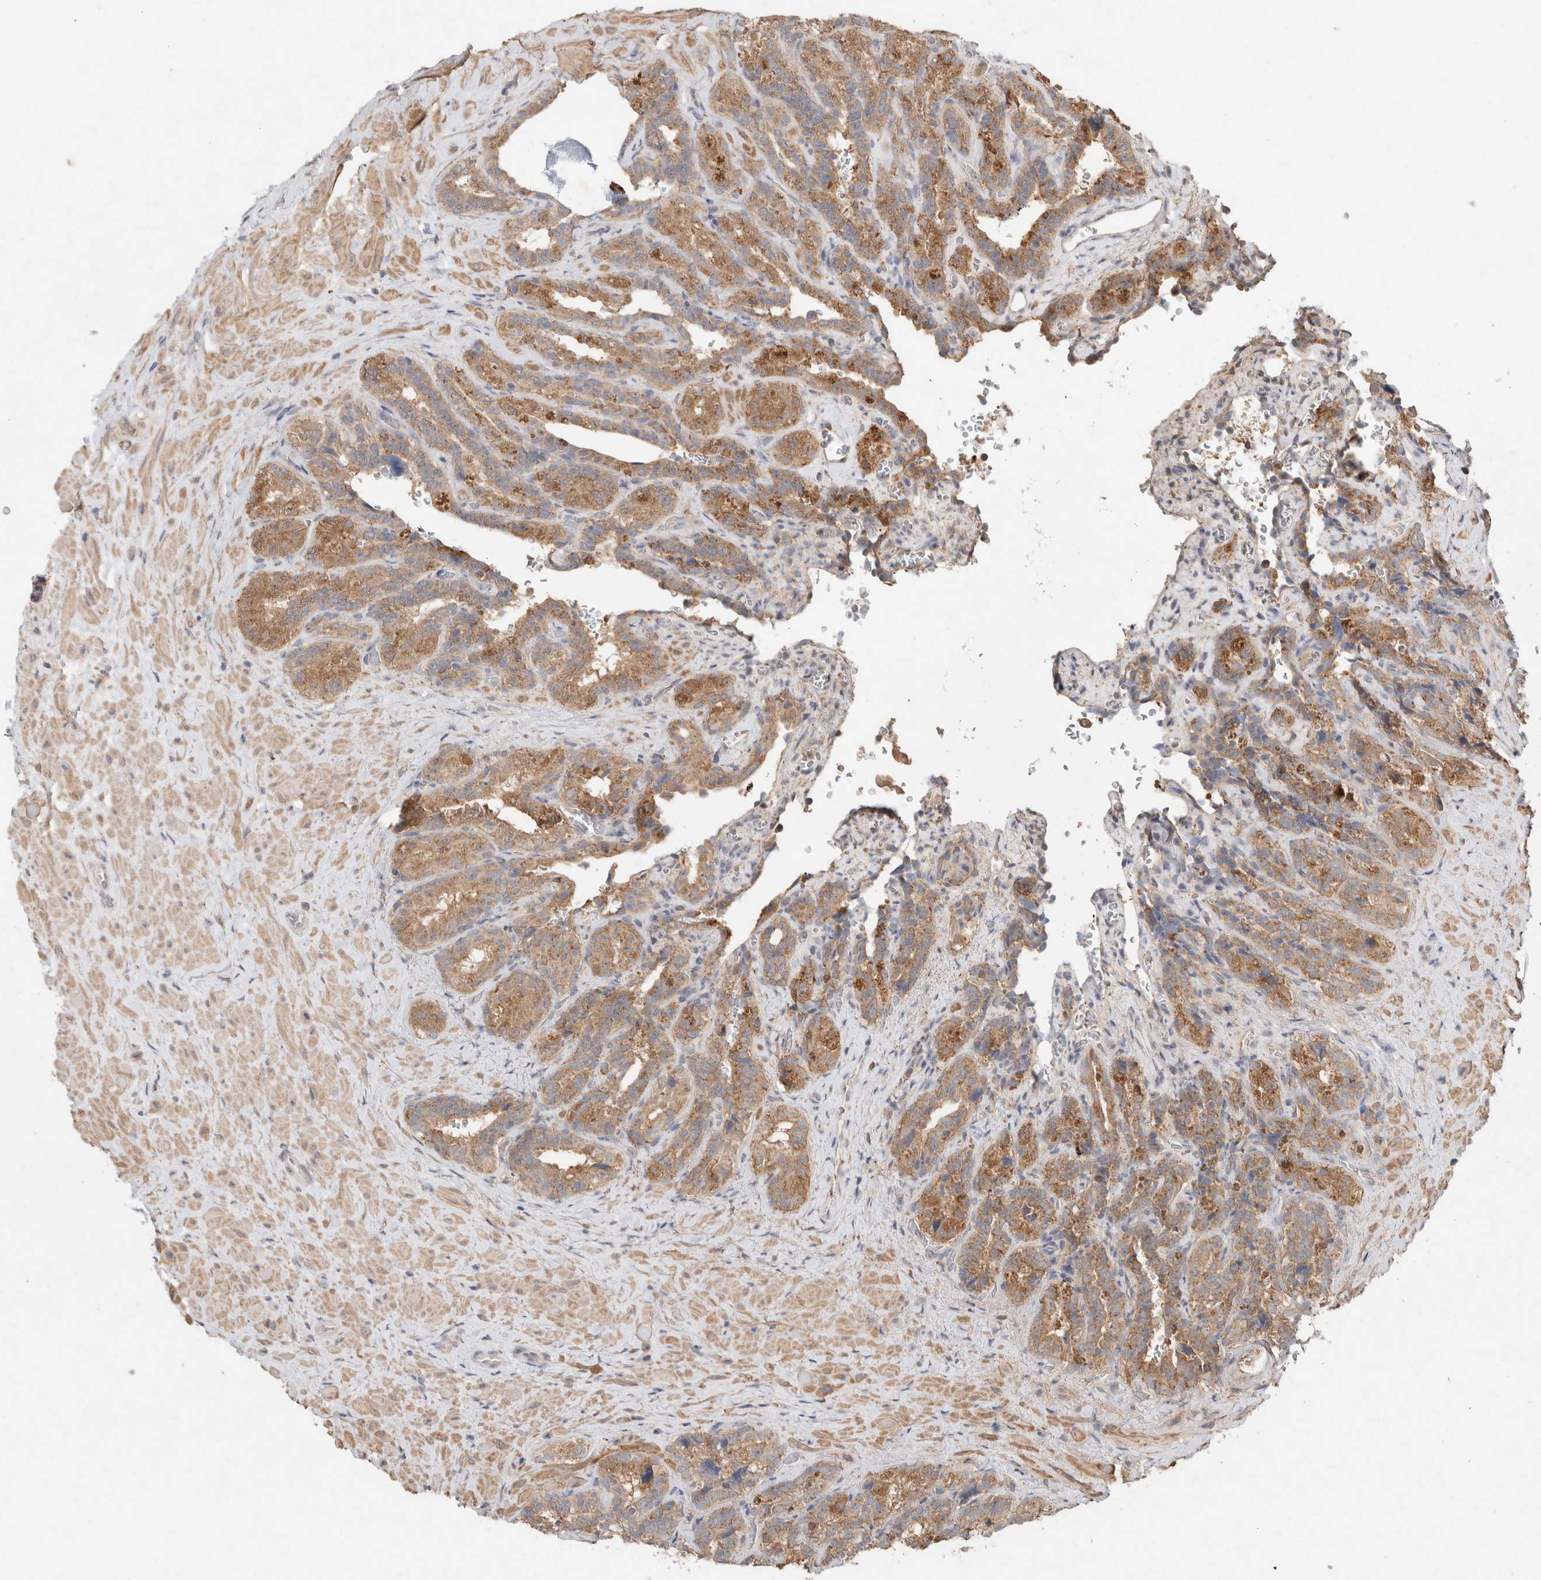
{"staining": {"intensity": "moderate", "quantity": ">75%", "location": "cytoplasmic/membranous"}, "tissue": "seminal vesicle", "cell_type": "Glandular cells", "image_type": "normal", "snomed": [{"axis": "morphology", "description": "Normal tissue, NOS"}, {"axis": "topography", "description": "Prostate"}, {"axis": "topography", "description": "Seminal veicle"}], "caption": "Immunohistochemistry (IHC) micrograph of unremarkable seminal vesicle stained for a protein (brown), which shows medium levels of moderate cytoplasmic/membranous staining in about >75% of glandular cells.", "gene": "RAB14", "patient": {"sex": "male", "age": 67}}